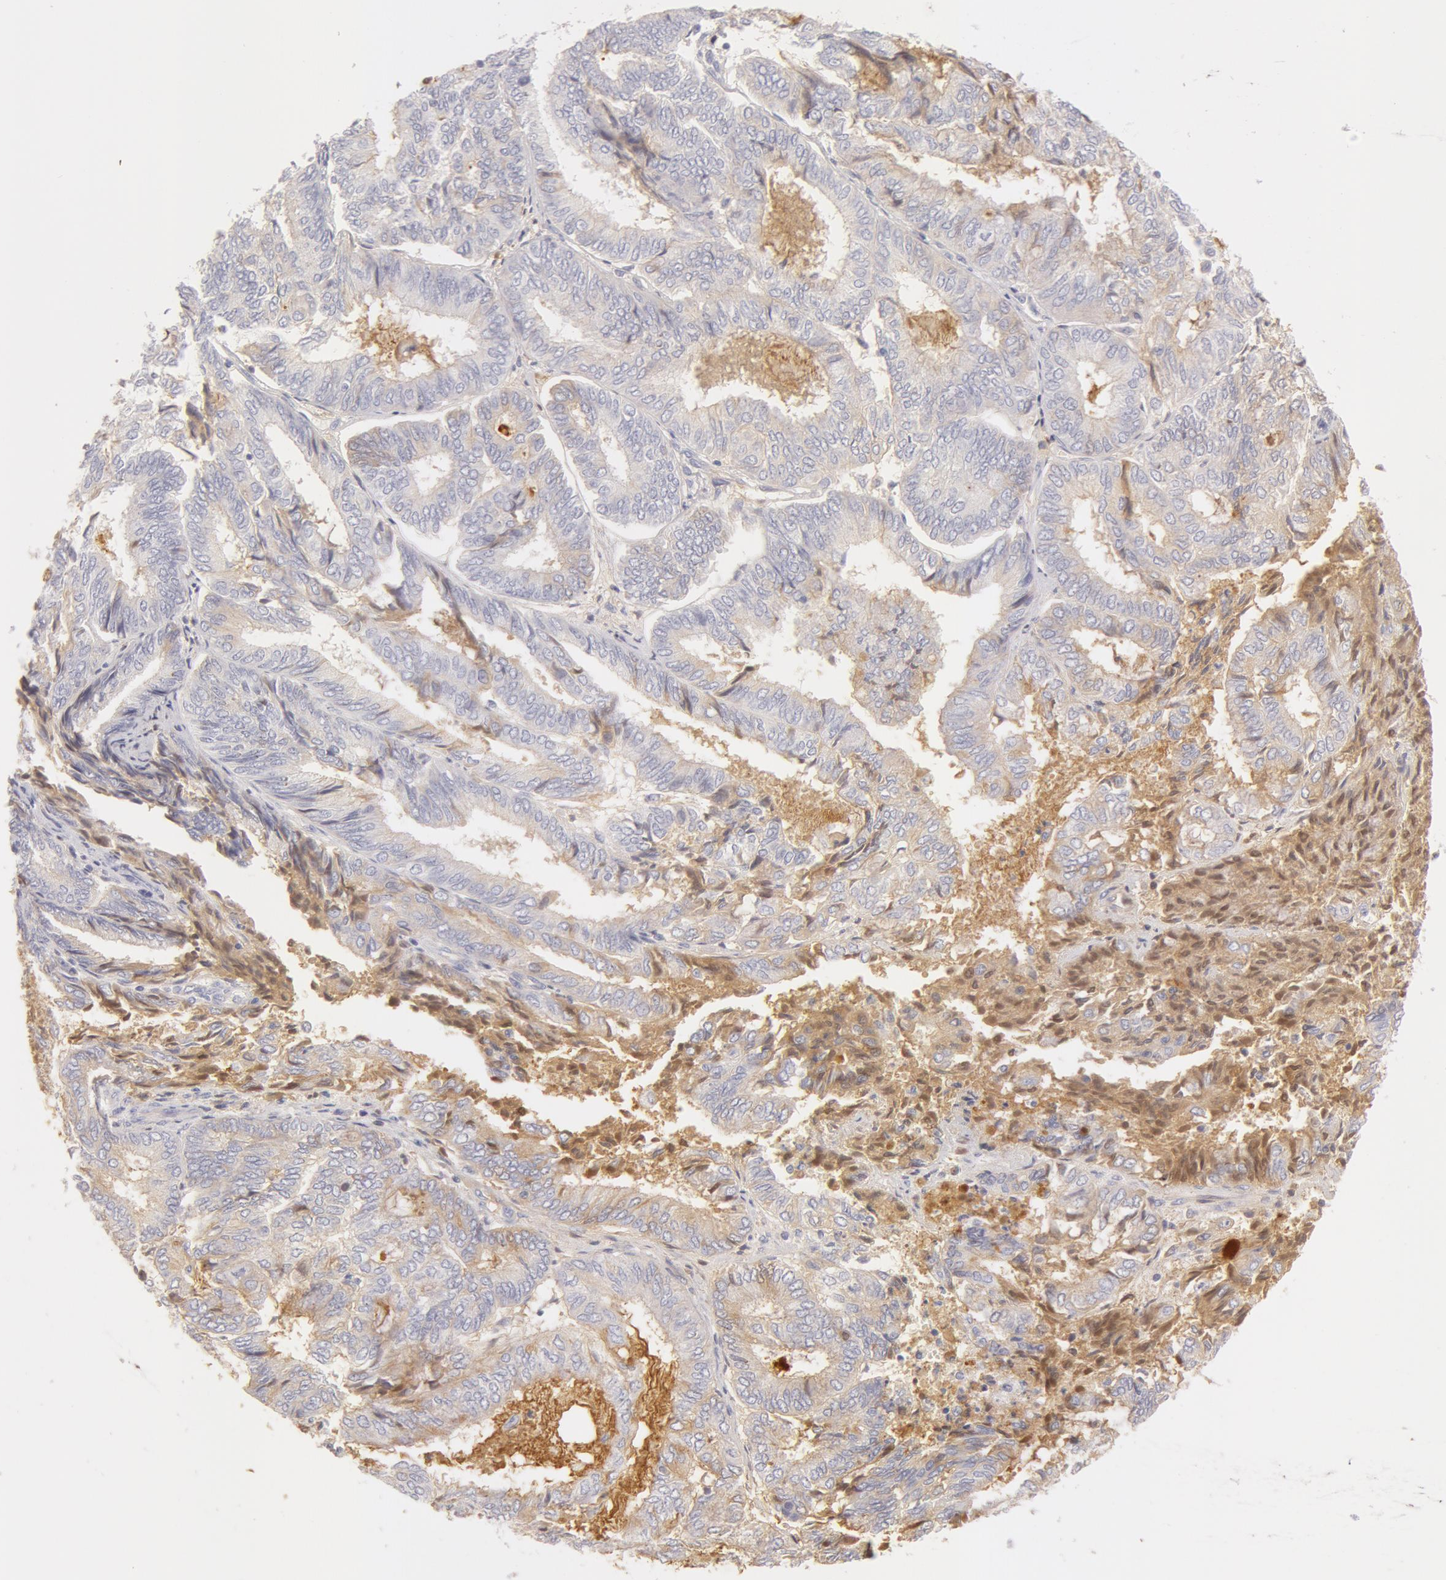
{"staining": {"intensity": "negative", "quantity": "none", "location": "none"}, "tissue": "endometrial cancer", "cell_type": "Tumor cells", "image_type": "cancer", "snomed": [{"axis": "morphology", "description": "Adenocarcinoma, NOS"}, {"axis": "topography", "description": "Endometrium"}], "caption": "Human endometrial cancer (adenocarcinoma) stained for a protein using immunohistochemistry shows no expression in tumor cells.", "gene": "GC", "patient": {"sex": "female", "age": 59}}